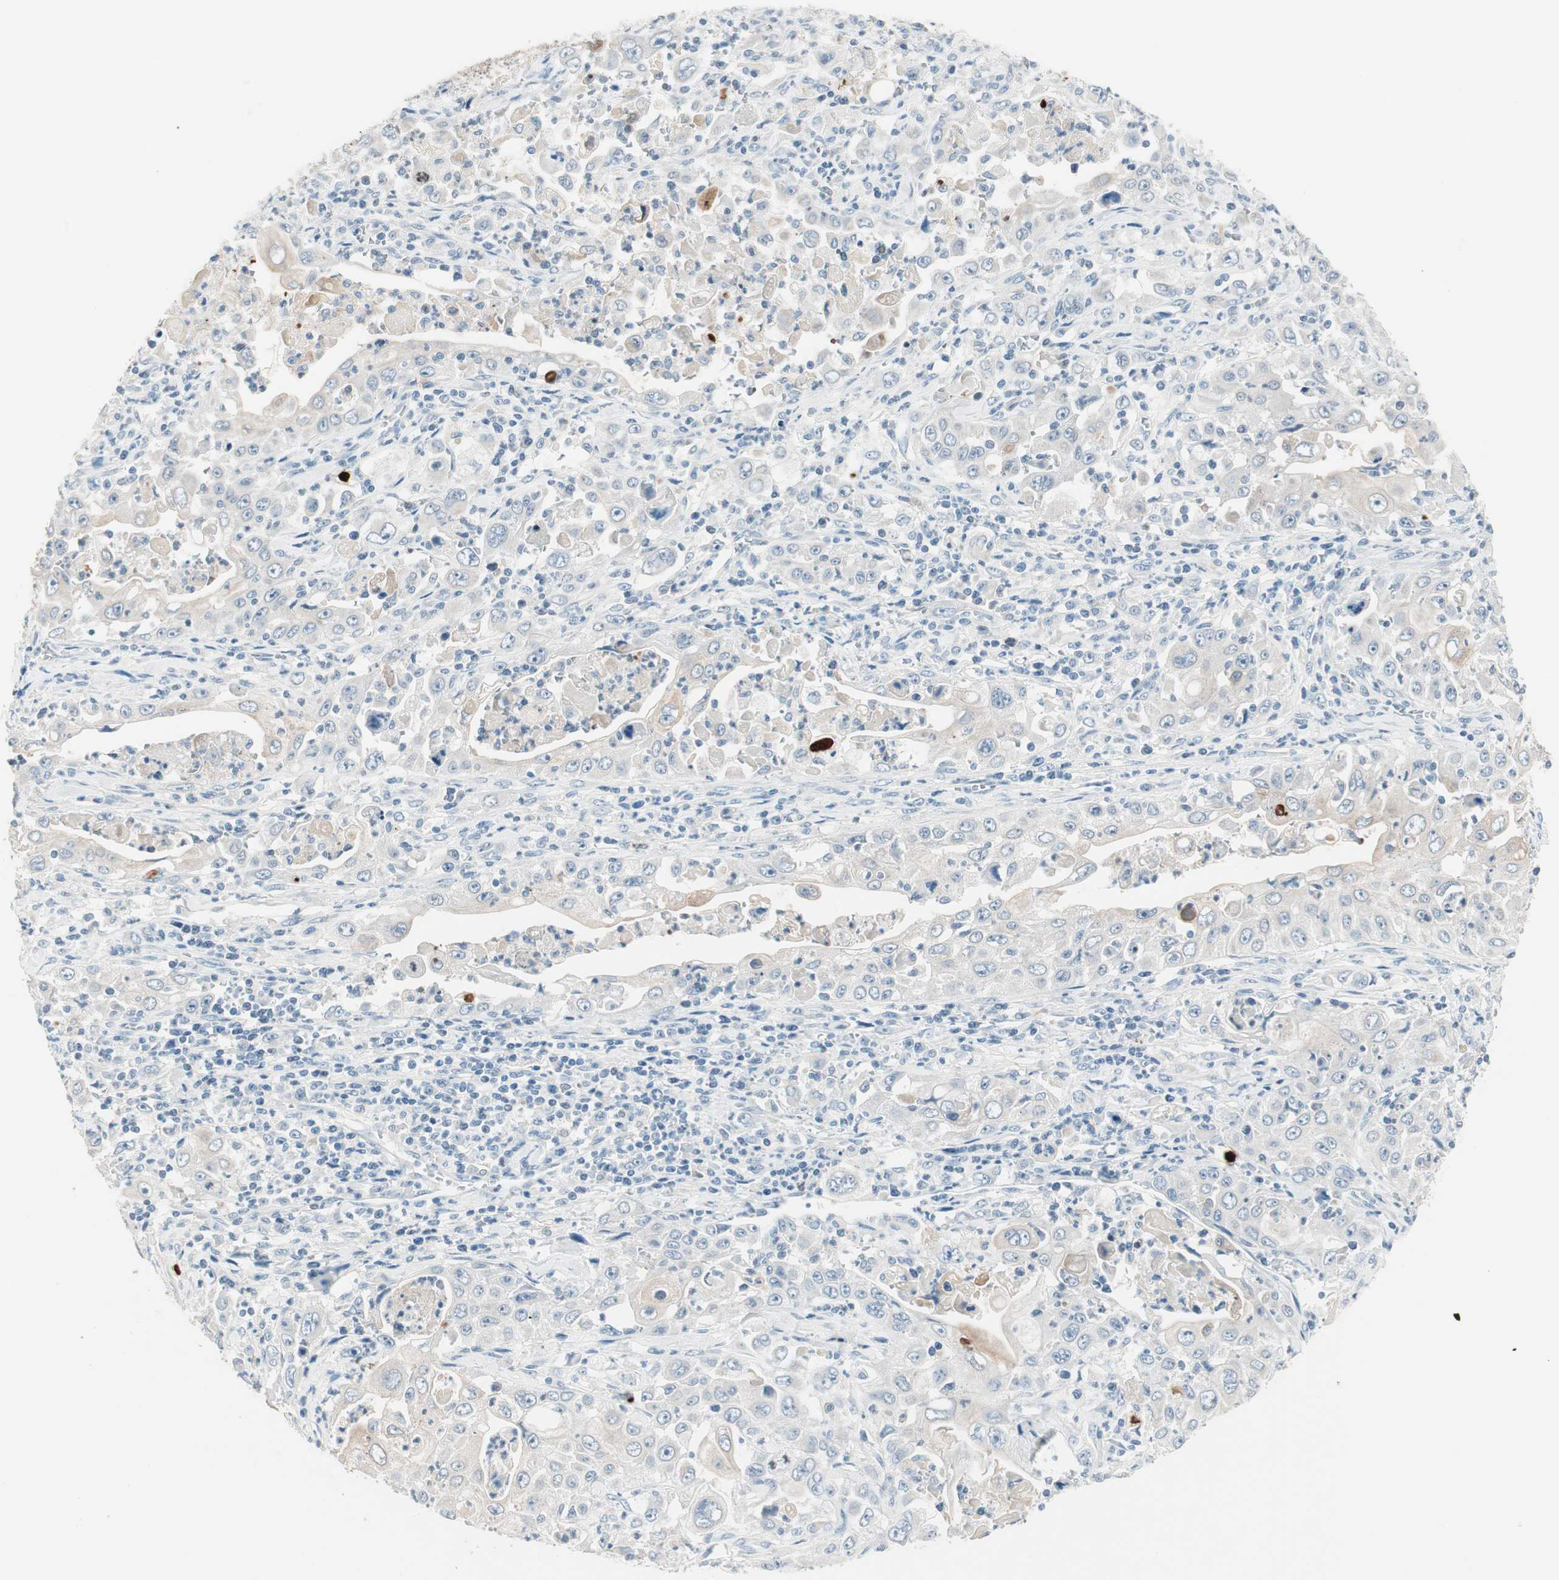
{"staining": {"intensity": "weak", "quantity": "<25%", "location": "cytoplasmic/membranous"}, "tissue": "pancreatic cancer", "cell_type": "Tumor cells", "image_type": "cancer", "snomed": [{"axis": "morphology", "description": "Adenocarcinoma, NOS"}, {"axis": "topography", "description": "Pancreas"}], "caption": "This image is of pancreatic cancer (adenocarcinoma) stained with immunohistochemistry (IHC) to label a protein in brown with the nuclei are counter-stained blue. There is no staining in tumor cells.", "gene": "GNAO1", "patient": {"sex": "male", "age": 70}}